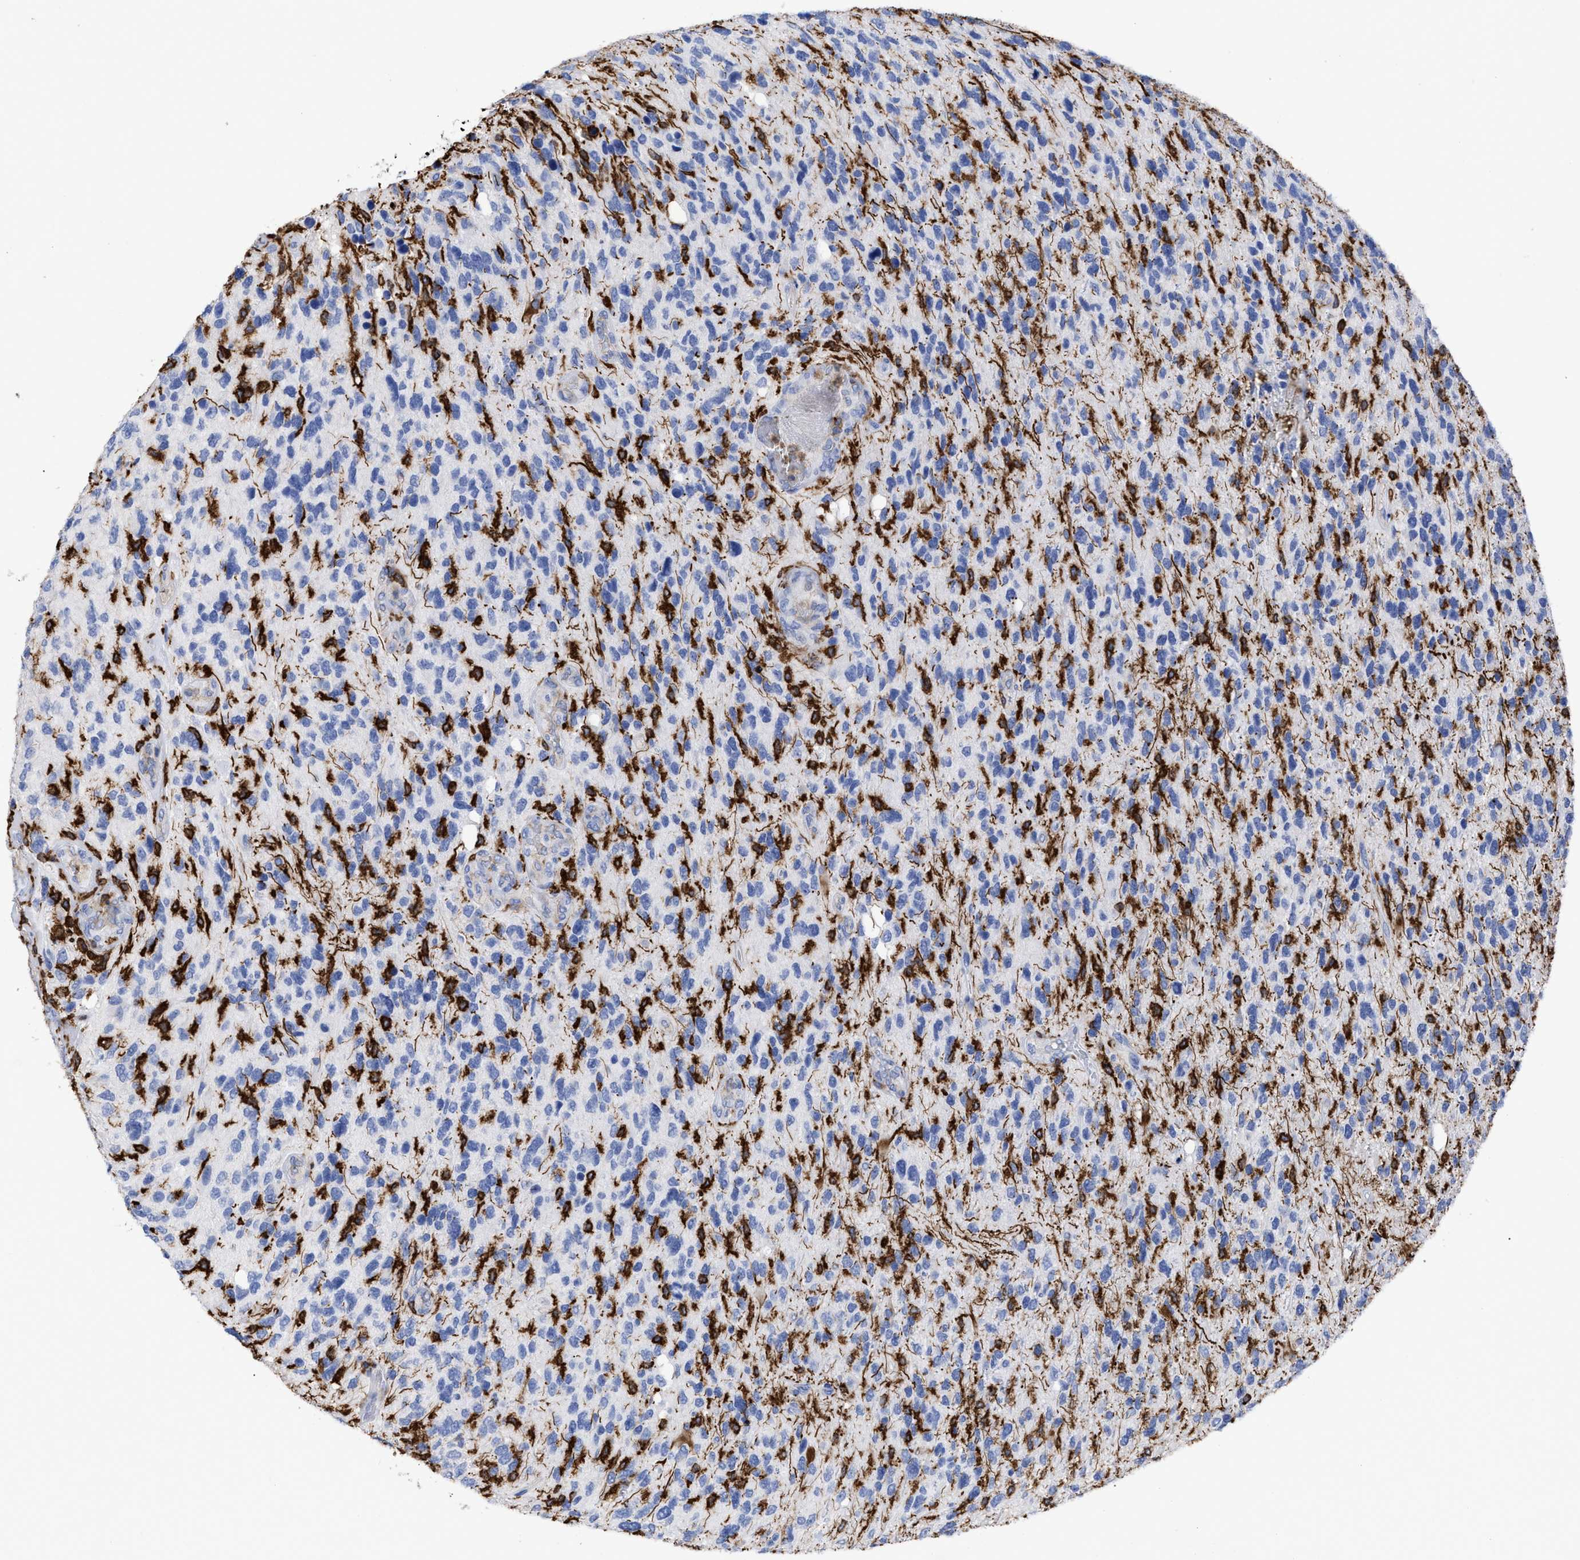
{"staining": {"intensity": "negative", "quantity": "none", "location": "none"}, "tissue": "glioma", "cell_type": "Tumor cells", "image_type": "cancer", "snomed": [{"axis": "morphology", "description": "Glioma, malignant, High grade"}, {"axis": "topography", "description": "Brain"}], "caption": "Tumor cells are negative for brown protein staining in glioma.", "gene": "HCLS1", "patient": {"sex": "female", "age": 58}}